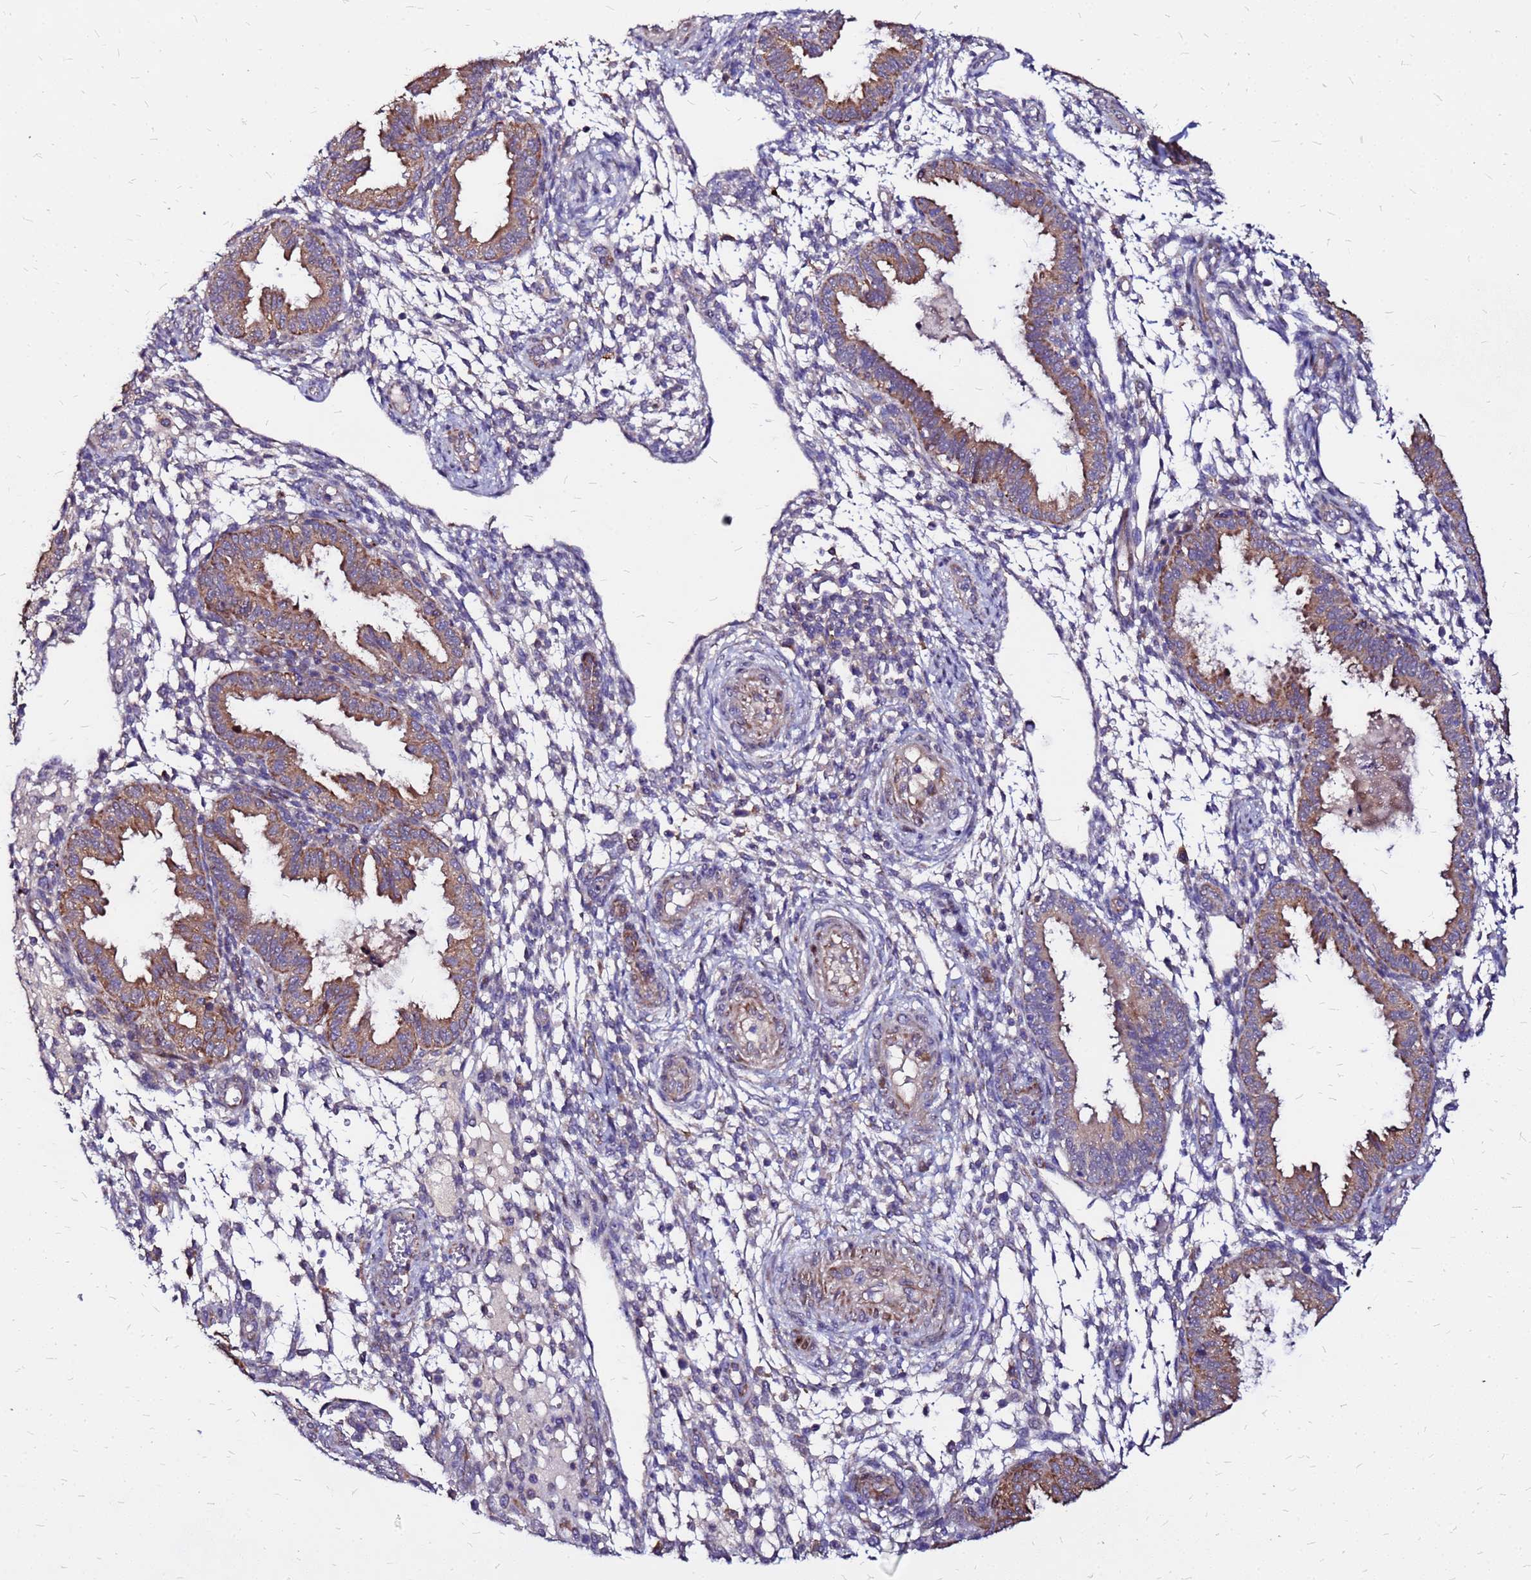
{"staining": {"intensity": "negative", "quantity": "none", "location": "none"}, "tissue": "endometrium", "cell_type": "Cells in endometrial stroma", "image_type": "normal", "snomed": [{"axis": "morphology", "description": "Normal tissue, NOS"}, {"axis": "topography", "description": "Endometrium"}], "caption": "Protein analysis of unremarkable endometrium displays no significant expression in cells in endometrial stroma.", "gene": "ARHGEF35", "patient": {"sex": "female", "age": 33}}